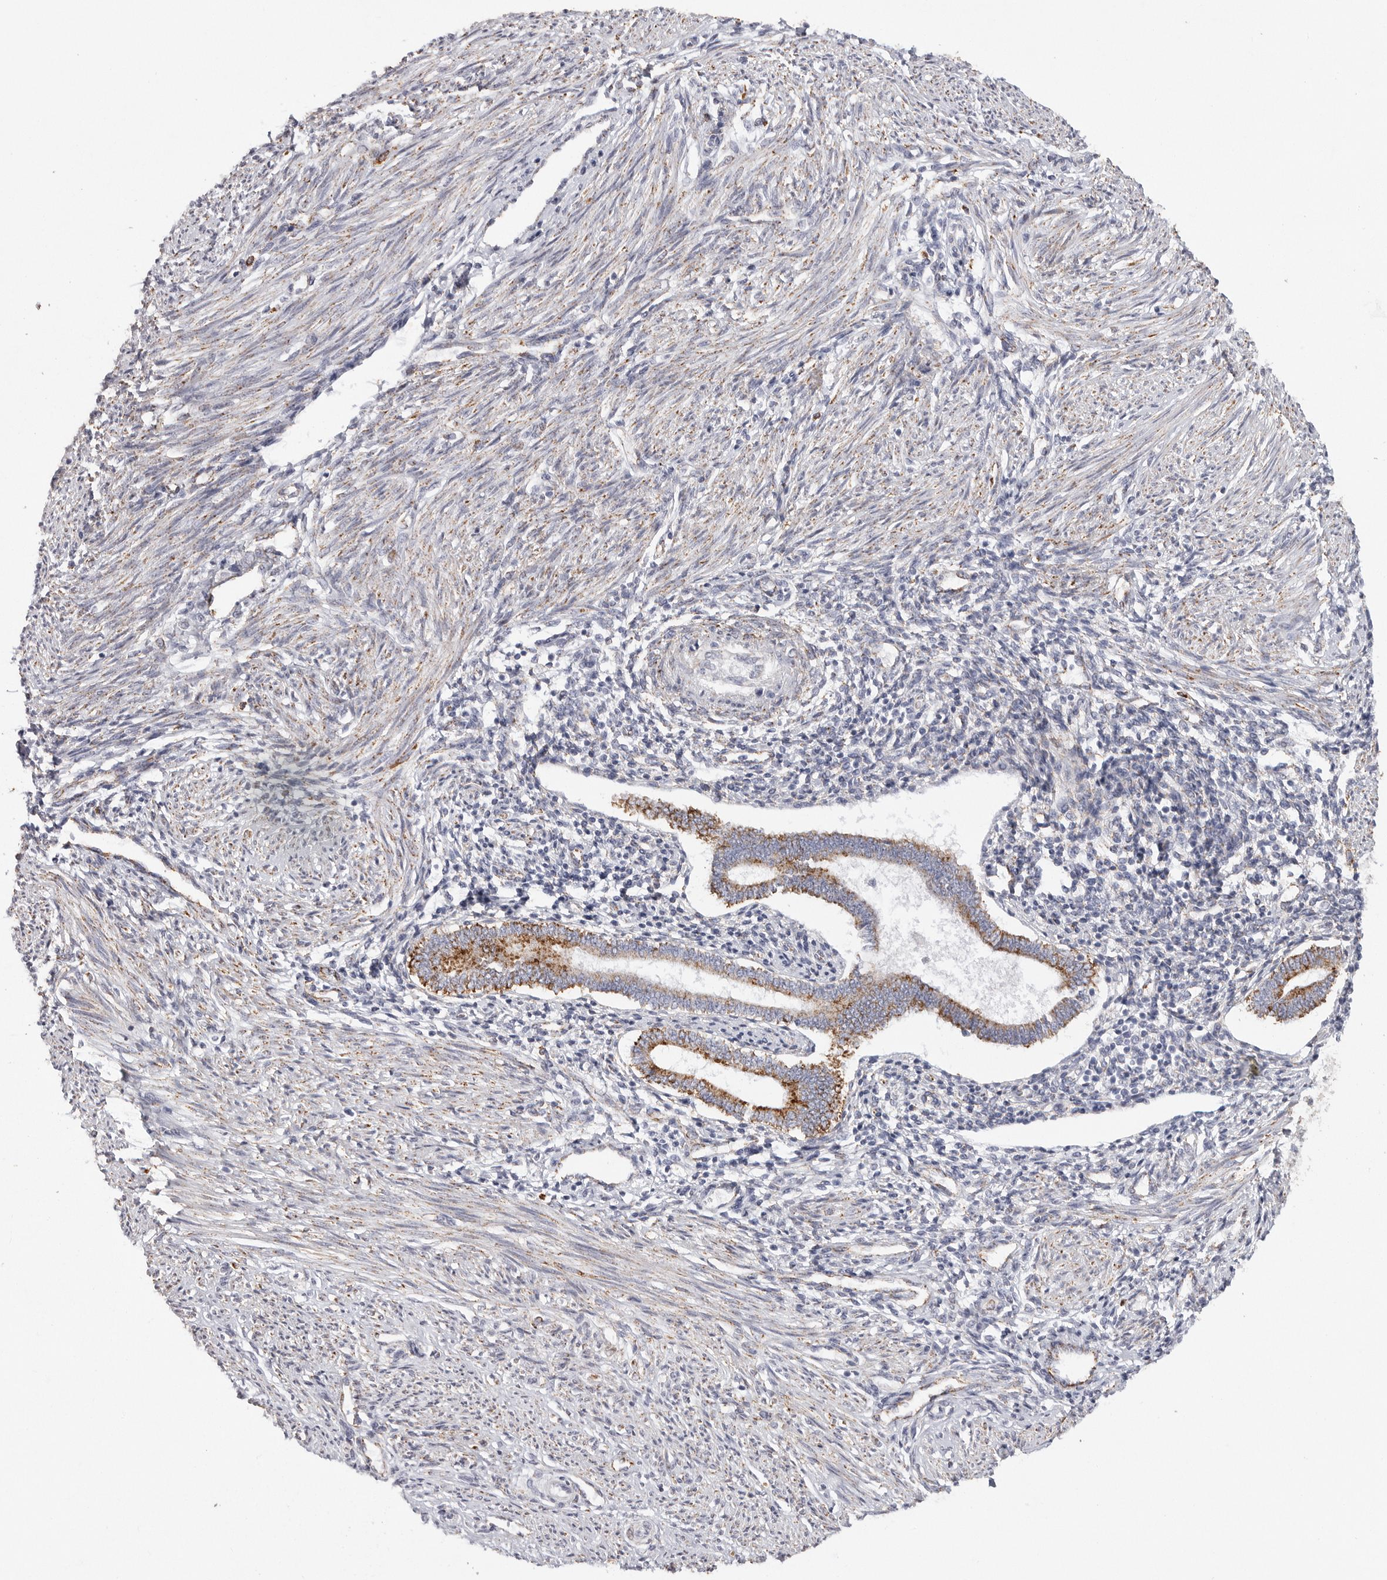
{"staining": {"intensity": "negative", "quantity": "none", "location": "none"}, "tissue": "endometrium", "cell_type": "Cells in endometrial stroma", "image_type": "normal", "snomed": [{"axis": "morphology", "description": "Normal tissue, NOS"}, {"axis": "topography", "description": "Endometrium"}], "caption": "DAB (3,3'-diaminobenzidine) immunohistochemical staining of benign endometrium shows no significant positivity in cells in endometrial stroma. The staining is performed using DAB brown chromogen with nuclei counter-stained in using hematoxylin.", "gene": "ELP3", "patient": {"sex": "female", "age": 42}}